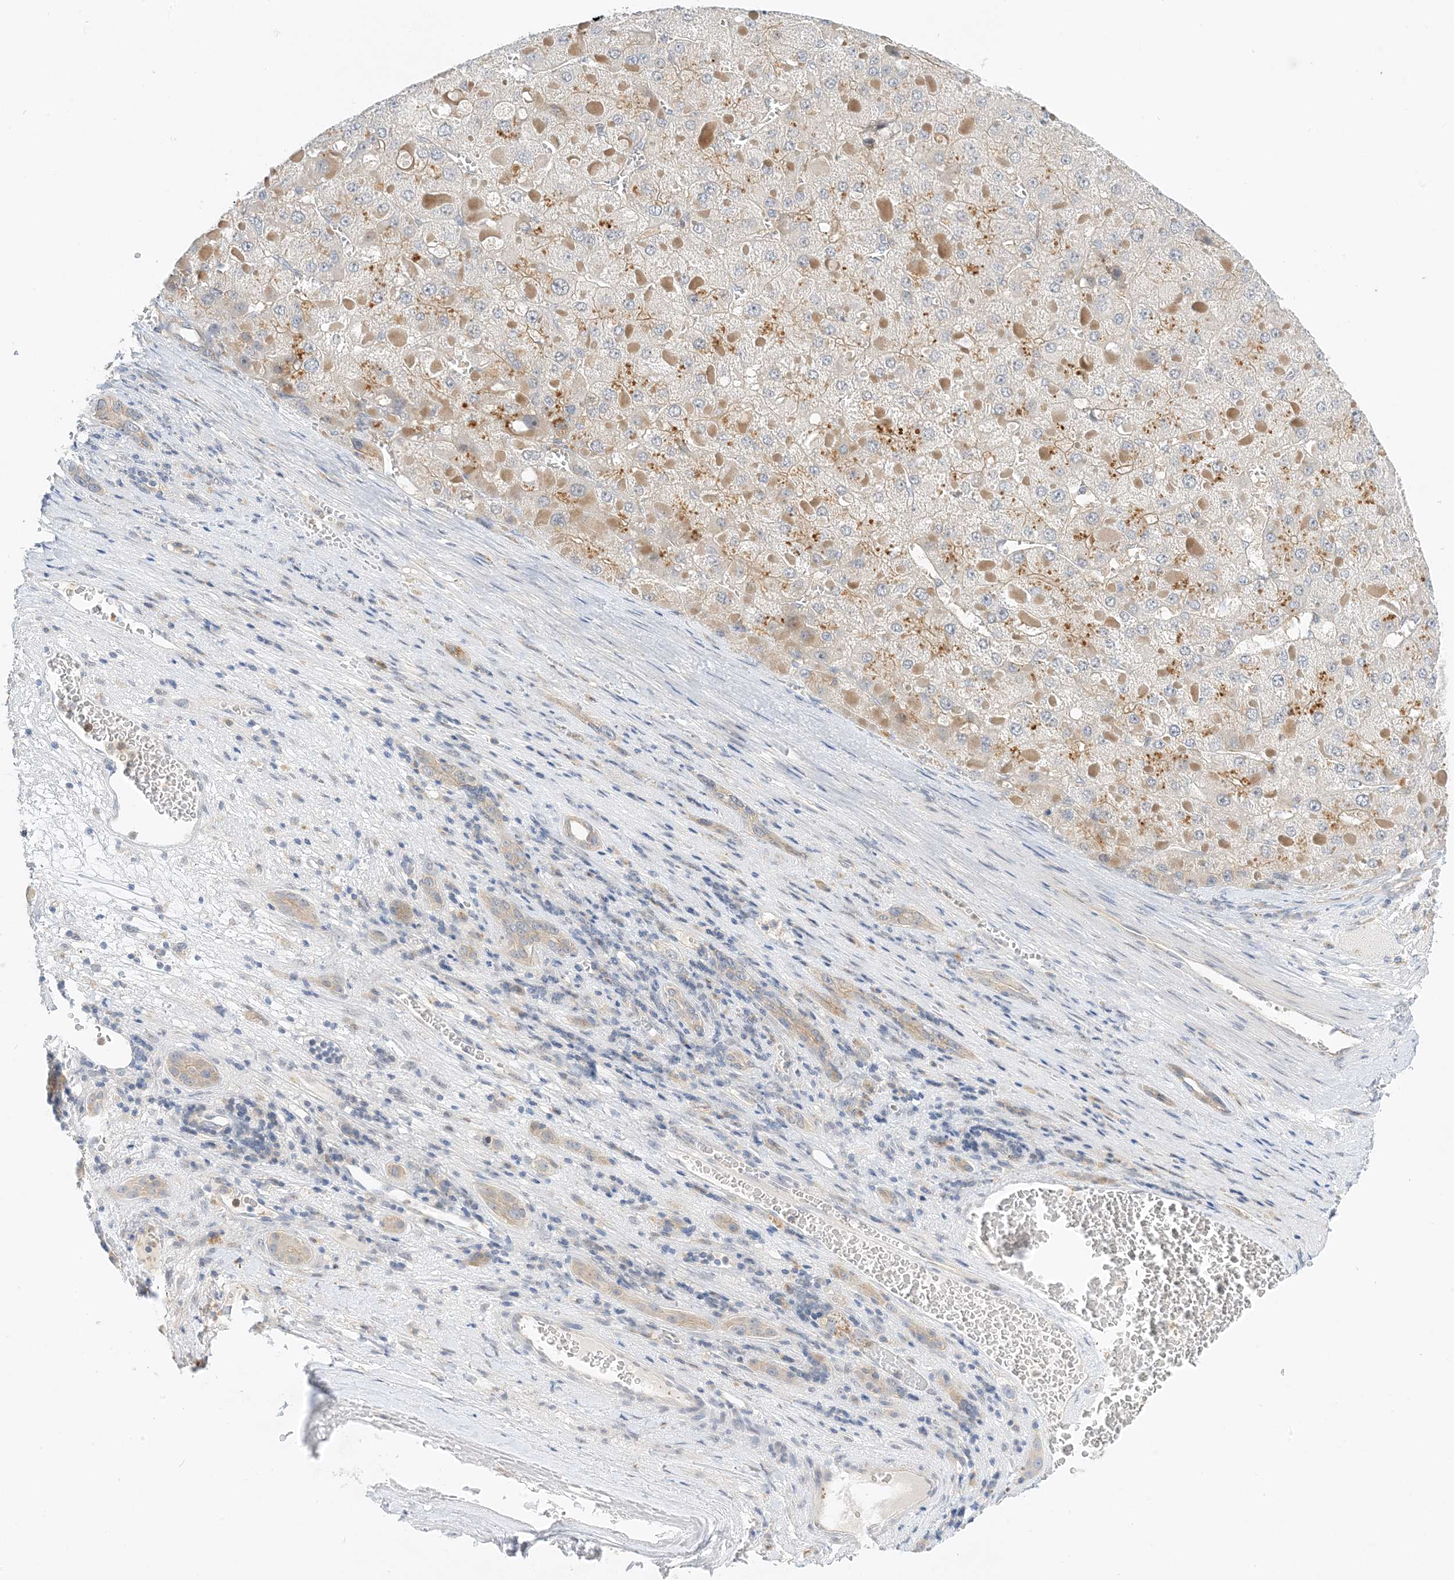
{"staining": {"intensity": "negative", "quantity": "none", "location": "none"}, "tissue": "liver cancer", "cell_type": "Tumor cells", "image_type": "cancer", "snomed": [{"axis": "morphology", "description": "Carcinoma, Hepatocellular, NOS"}, {"axis": "topography", "description": "Liver"}], "caption": "Immunohistochemical staining of human hepatocellular carcinoma (liver) demonstrates no significant positivity in tumor cells.", "gene": "KIFBP", "patient": {"sex": "female", "age": 73}}